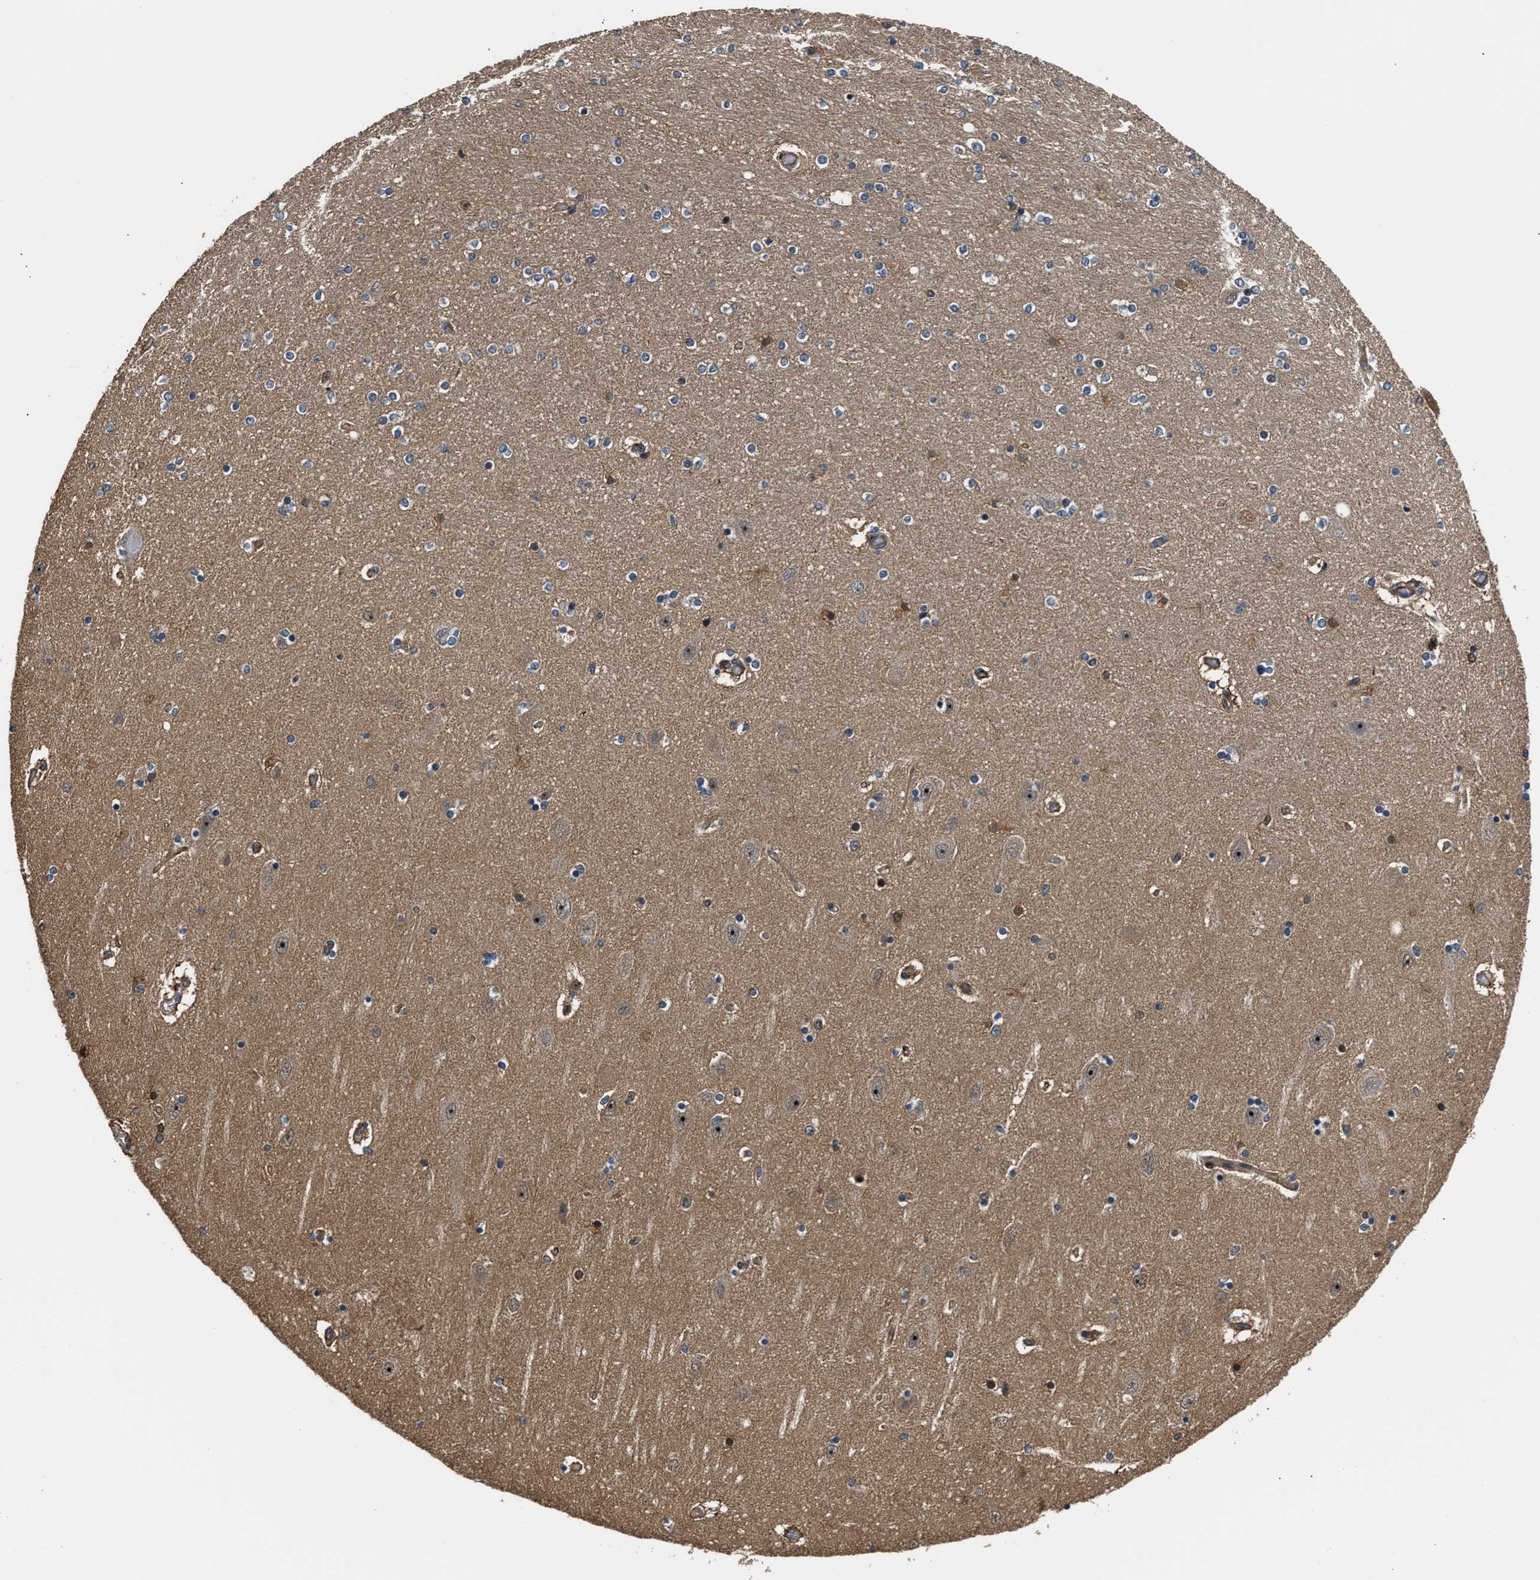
{"staining": {"intensity": "moderate", "quantity": "<25%", "location": "cytoplasmic/membranous,nuclear"}, "tissue": "hippocampus", "cell_type": "Glial cells", "image_type": "normal", "snomed": [{"axis": "morphology", "description": "Normal tissue, NOS"}, {"axis": "topography", "description": "Hippocampus"}], "caption": "Protein analysis of unremarkable hippocampus displays moderate cytoplasmic/membranous,nuclear positivity in approximately <25% of glial cells.", "gene": "ALDH3A2", "patient": {"sex": "female", "age": 54}}